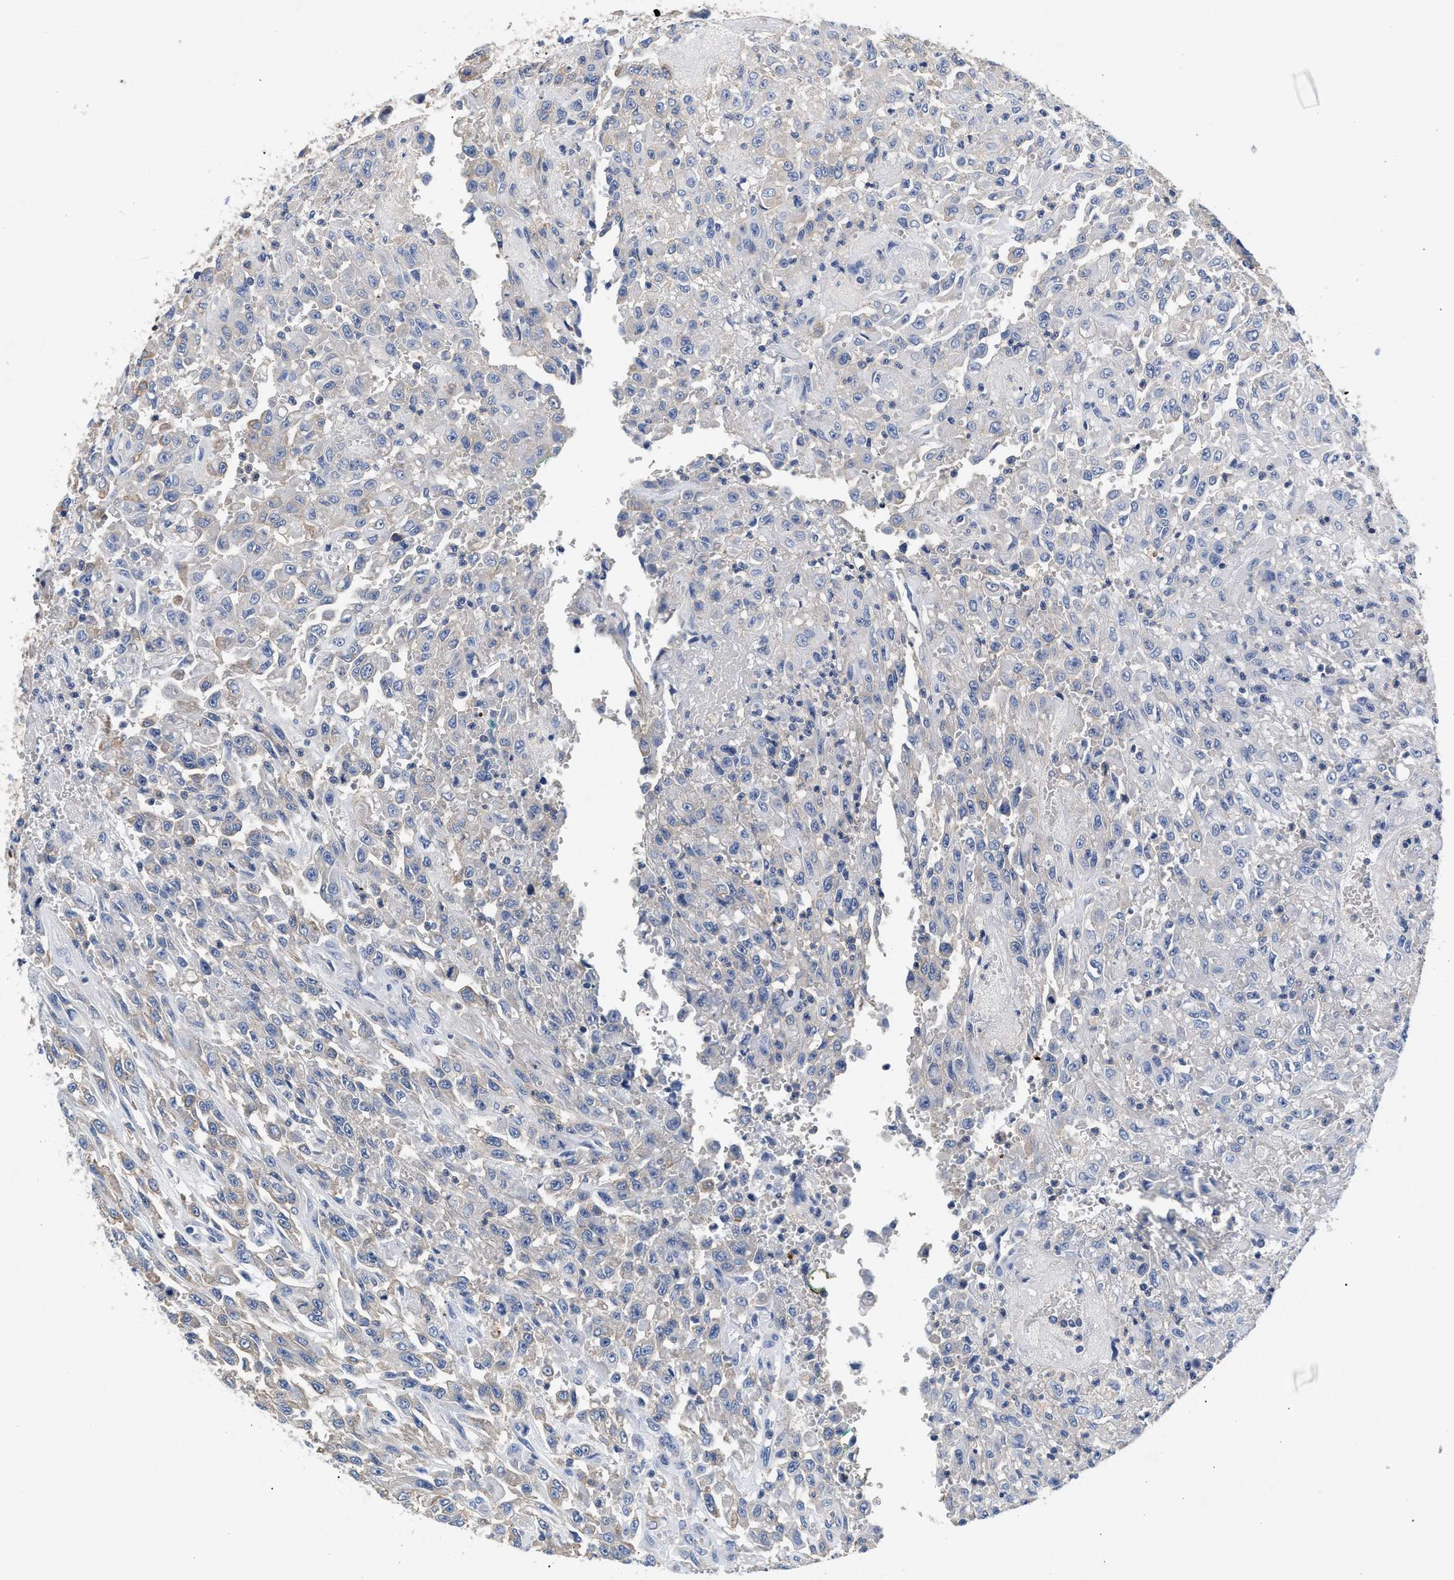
{"staining": {"intensity": "weak", "quantity": "25%-75%", "location": "cytoplasmic/membranous"}, "tissue": "urothelial cancer", "cell_type": "Tumor cells", "image_type": "cancer", "snomed": [{"axis": "morphology", "description": "Urothelial carcinoma, High grade"}, {"axis": "topography", "description": "Urinary bladder"}], "caption": "Immunohistochemistry image of urothelial carcinoma (high-grade) stained for a protein (brown), which reveals low levels of weak cytoplasmic/membranous expression in approximately 25%-75% of tumor cells.", "gene": "GNAI3", "patient": {"sex": "male", "age": 46}}